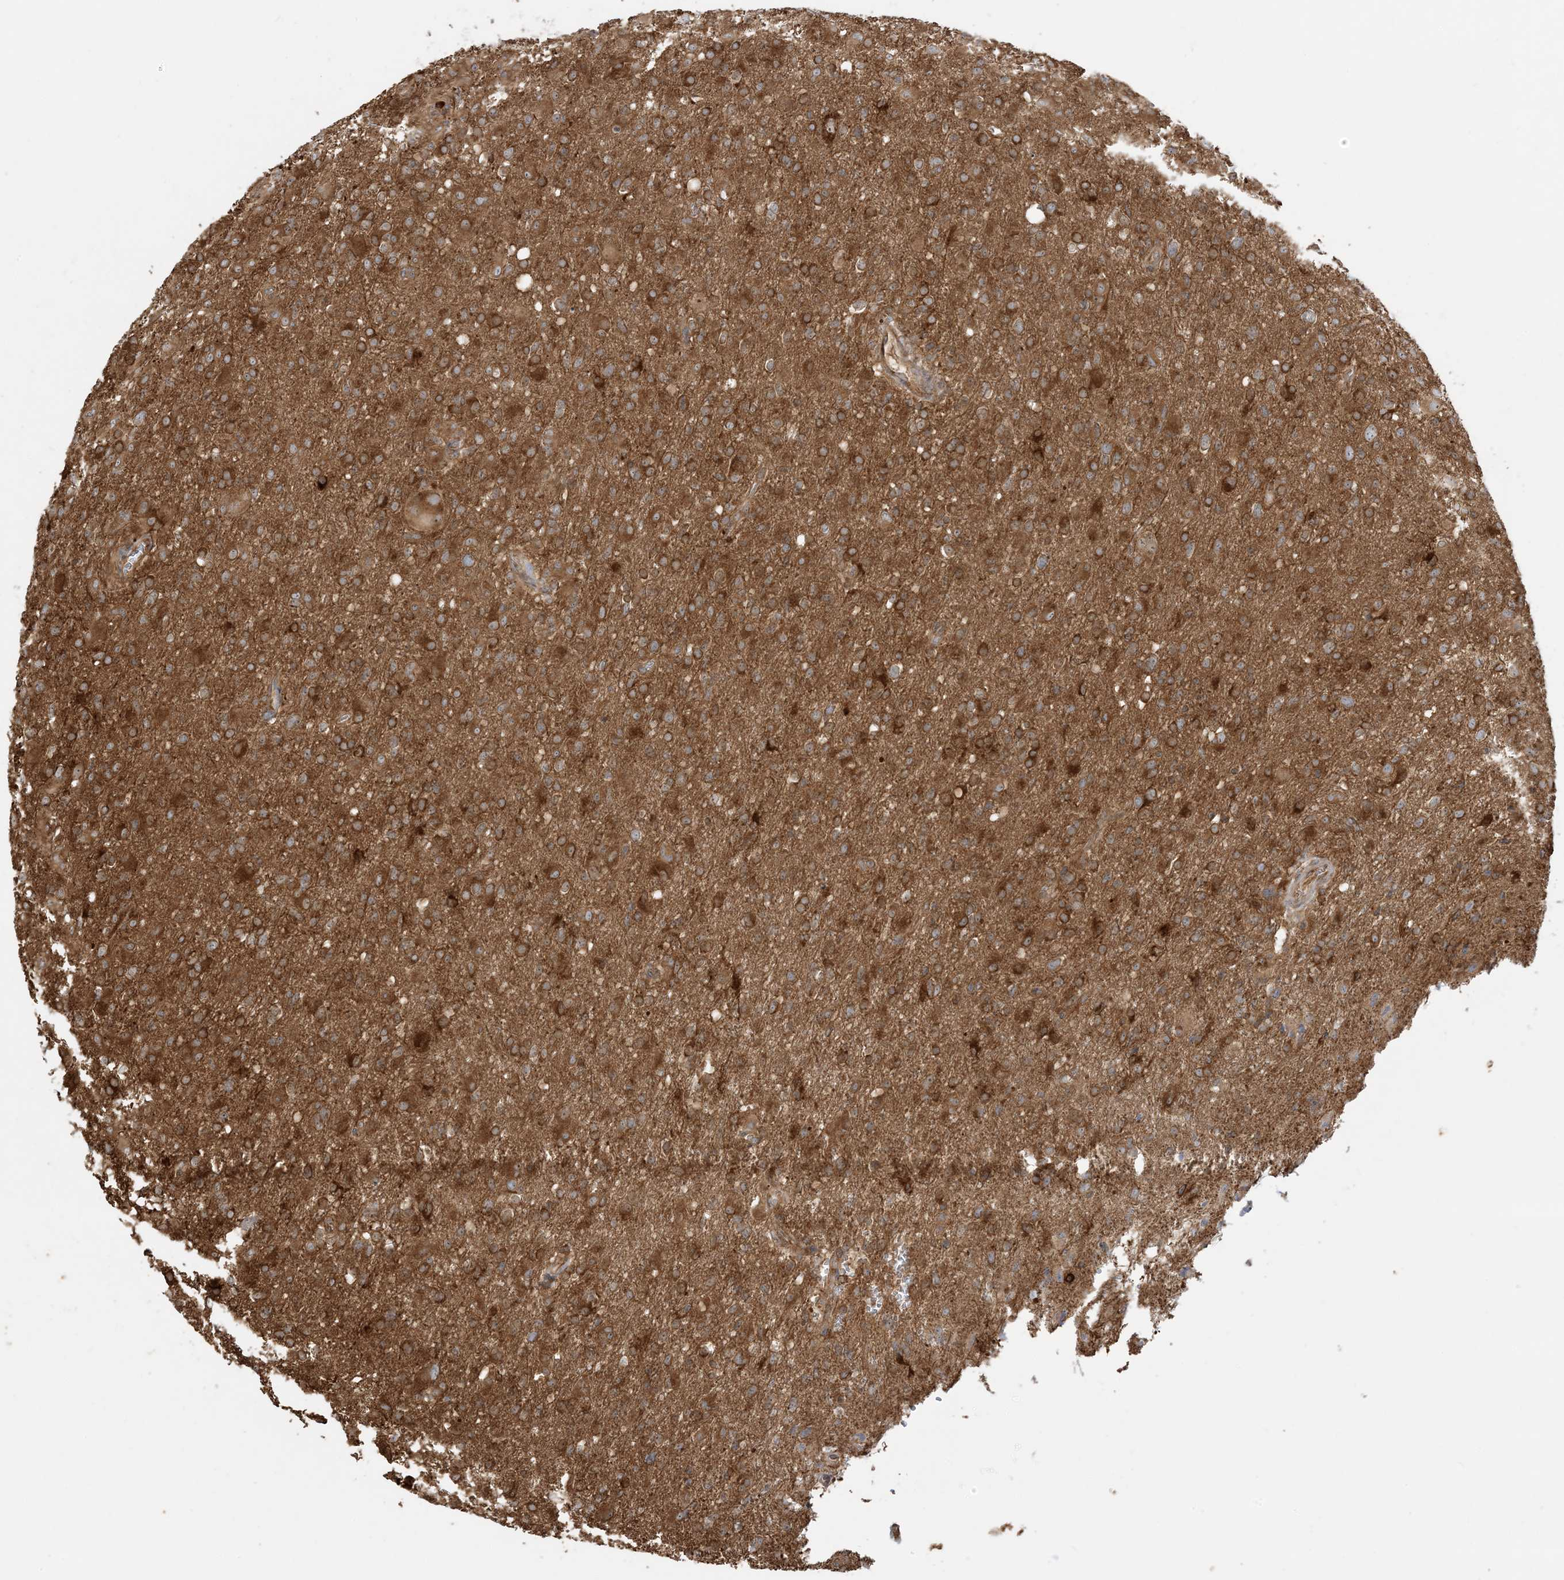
{"staining": {"intensity": "moderate", "quantity": ">75%", "location": "cytoplasmic/membranous"}, "tissue": "glioma", "cell_type": "Tumor cells", "image_type": "cancer", "snomed": [{"axis": "morphology", "description": "Glioma, malignant, High grade"}, {"axis": "topography", "description": "Brain"}], "caption": "Protein staining of malignant glioma (high-grade) tissue reveals moderate cytoplasmic/membranous positivity in approximately >75% of tumor cells. (DAB IHC, brown staining for protein, blue staining for nuclei).", "gene": "SRP72", "patient": {"sex": "female", "age": 57}}